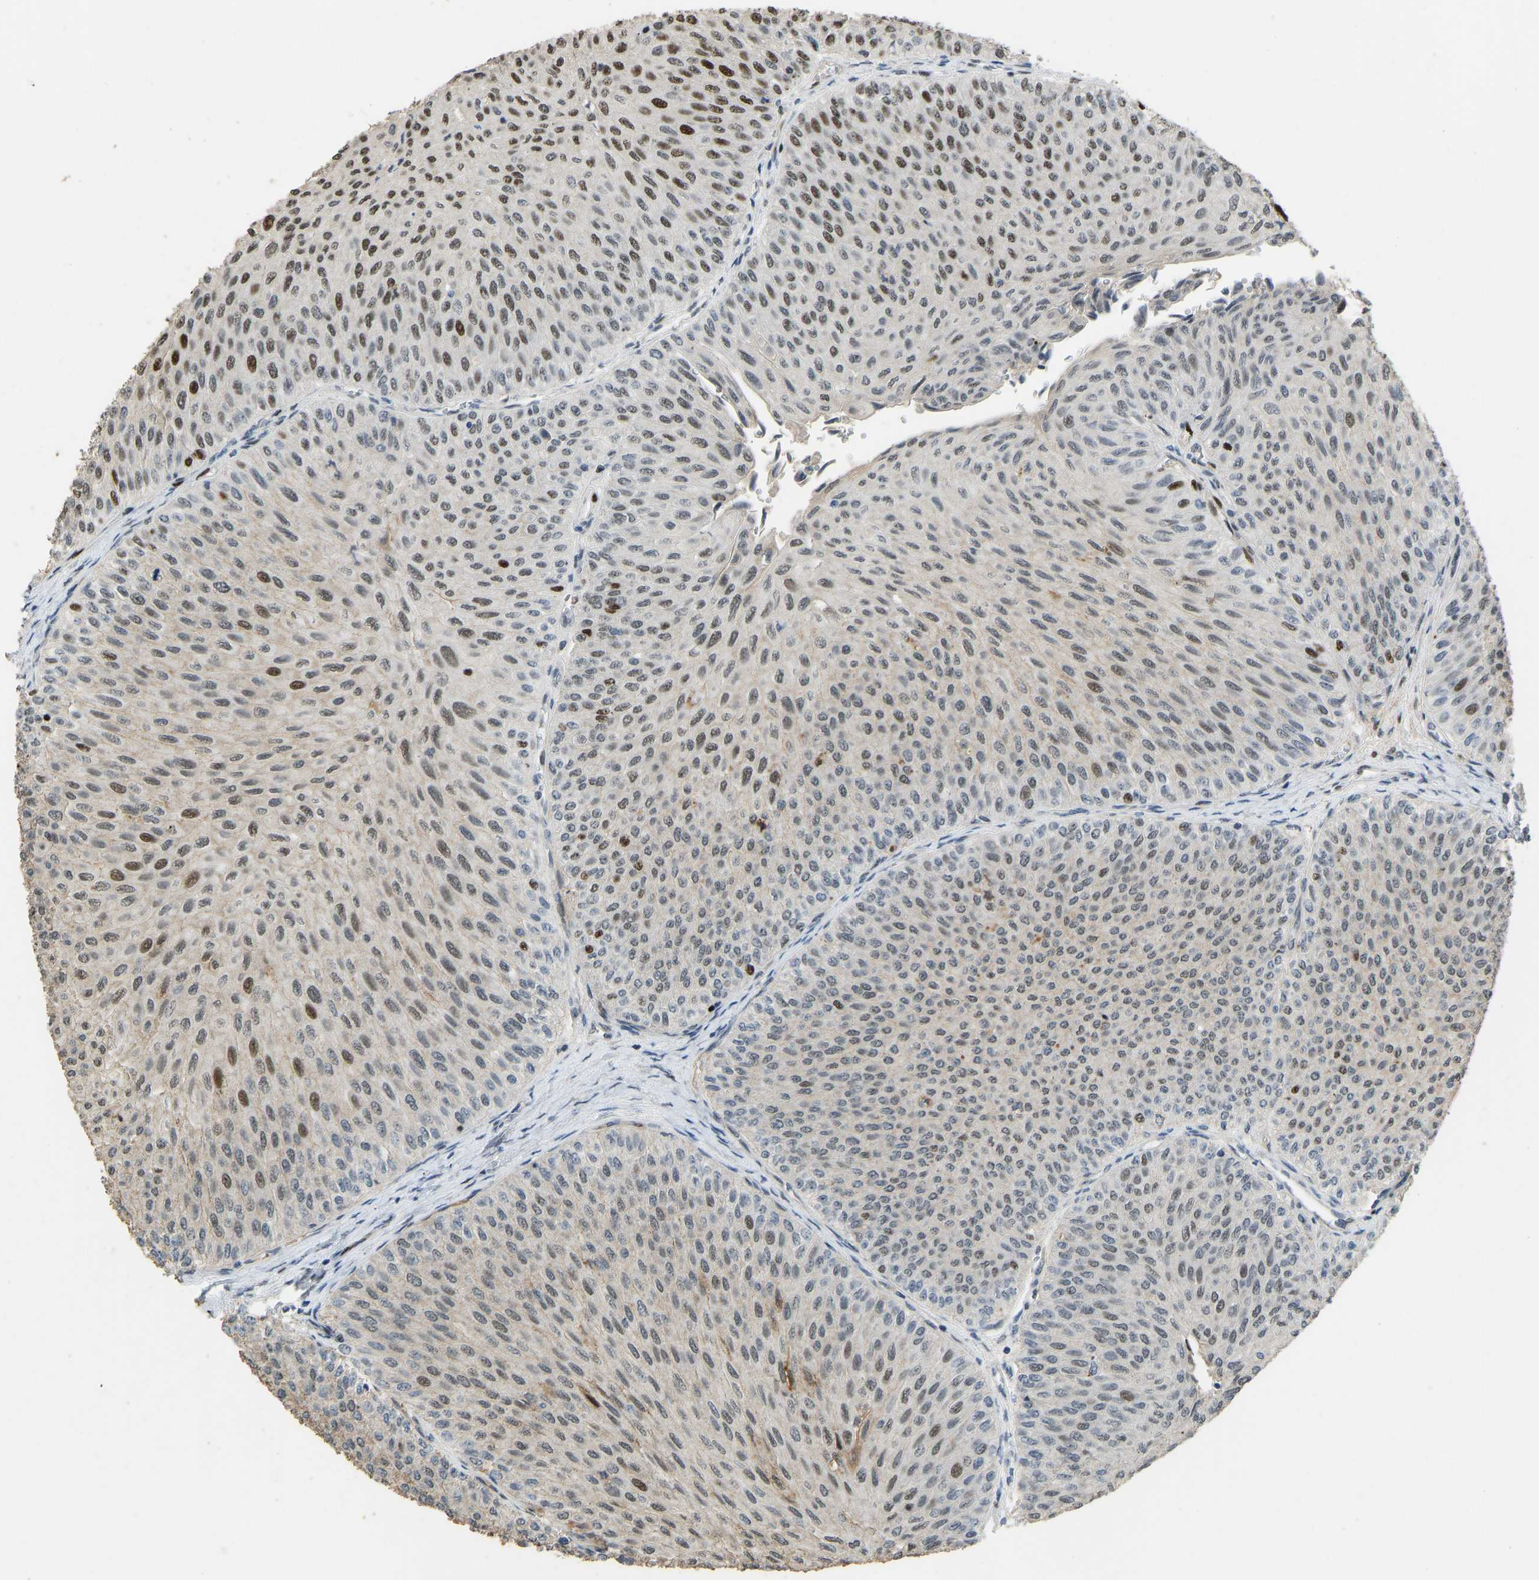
{"staining": {"intensity": "moderate", "quantity": "25%-75%", "location": "nuclear"}, "tissue": "urothelial cancer", "cell_type": "Tumor cells", "image_type": "cancer", "snomed": [{"axis": "morphology", "description": "Urothelial carcinoma, Low grade"}, {"axis": "topography", "description": "Urinary bladder"}], "caption": "Low-grade urothelial carcinoma stained with DAB (3,3'-diaminobenzidine) IHC displays medium levels of moderate nuclear expression in about 25%-75% of tumor cells.", "gene": "FOXK1", "patient": {"sex": "male", "age": 78}}